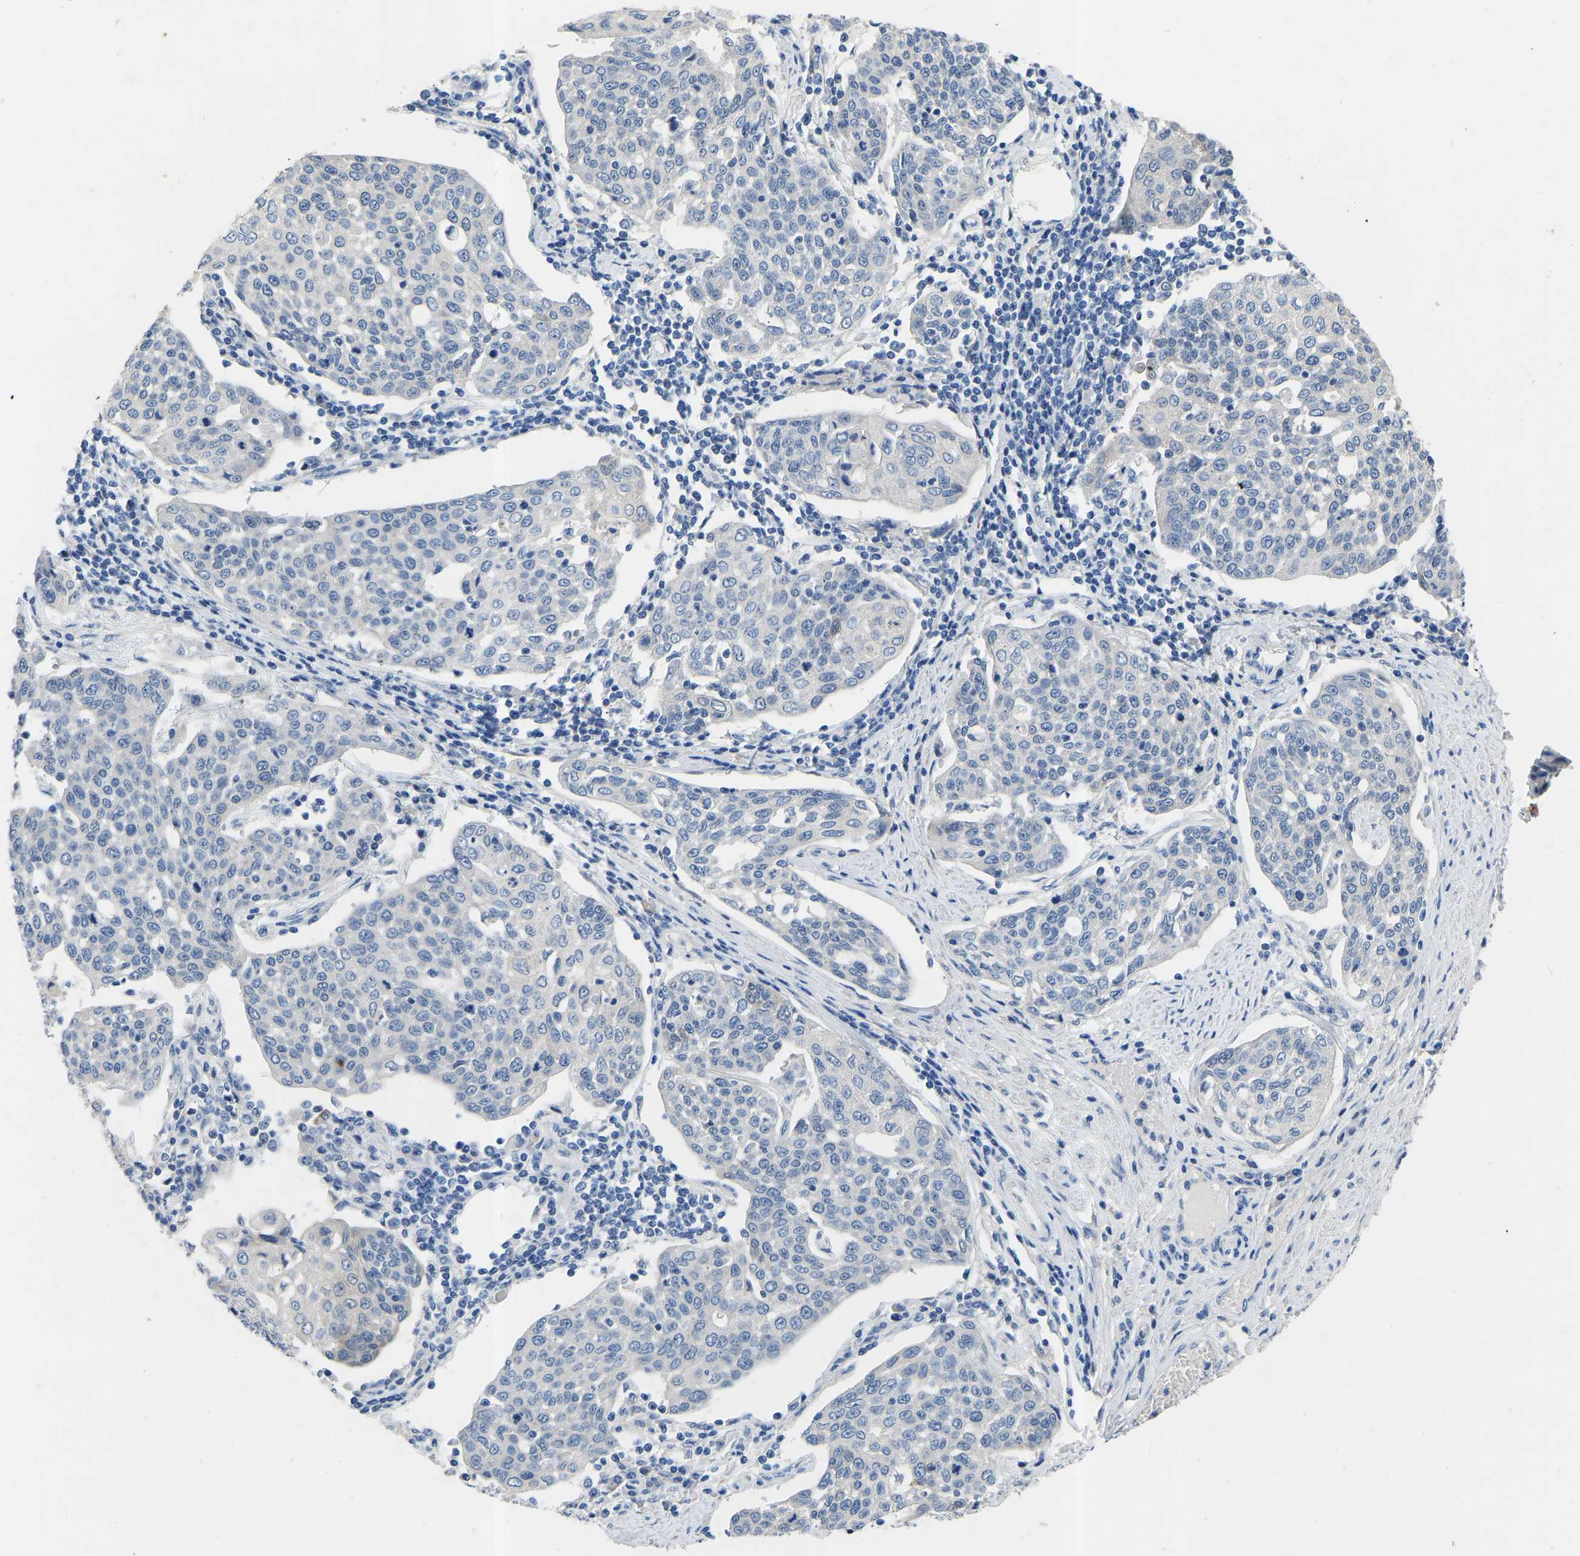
{"staining": {"intensity": "negative", "quantity": "none", "location": "none"}, "tissue": "cervical cancer", "cell_type": "Tumor cells", "image_type": "cancer", "snomed": [{"axis": "morphology", "description": "Squamous cell carcinoma, NOS"}, {"axis": "topography", "description": "Cervix"}], "caption": "A high-resolution histopathology image shows immunohistochemistry (IHC) staining of squamous cell carcinoma (cervical), which shows no significant positivity in tumor cells. (DAB IHC with hematoxylin counter stain).", "gene": "RBP1", "patient": {"sex": "female", "age": 34}}